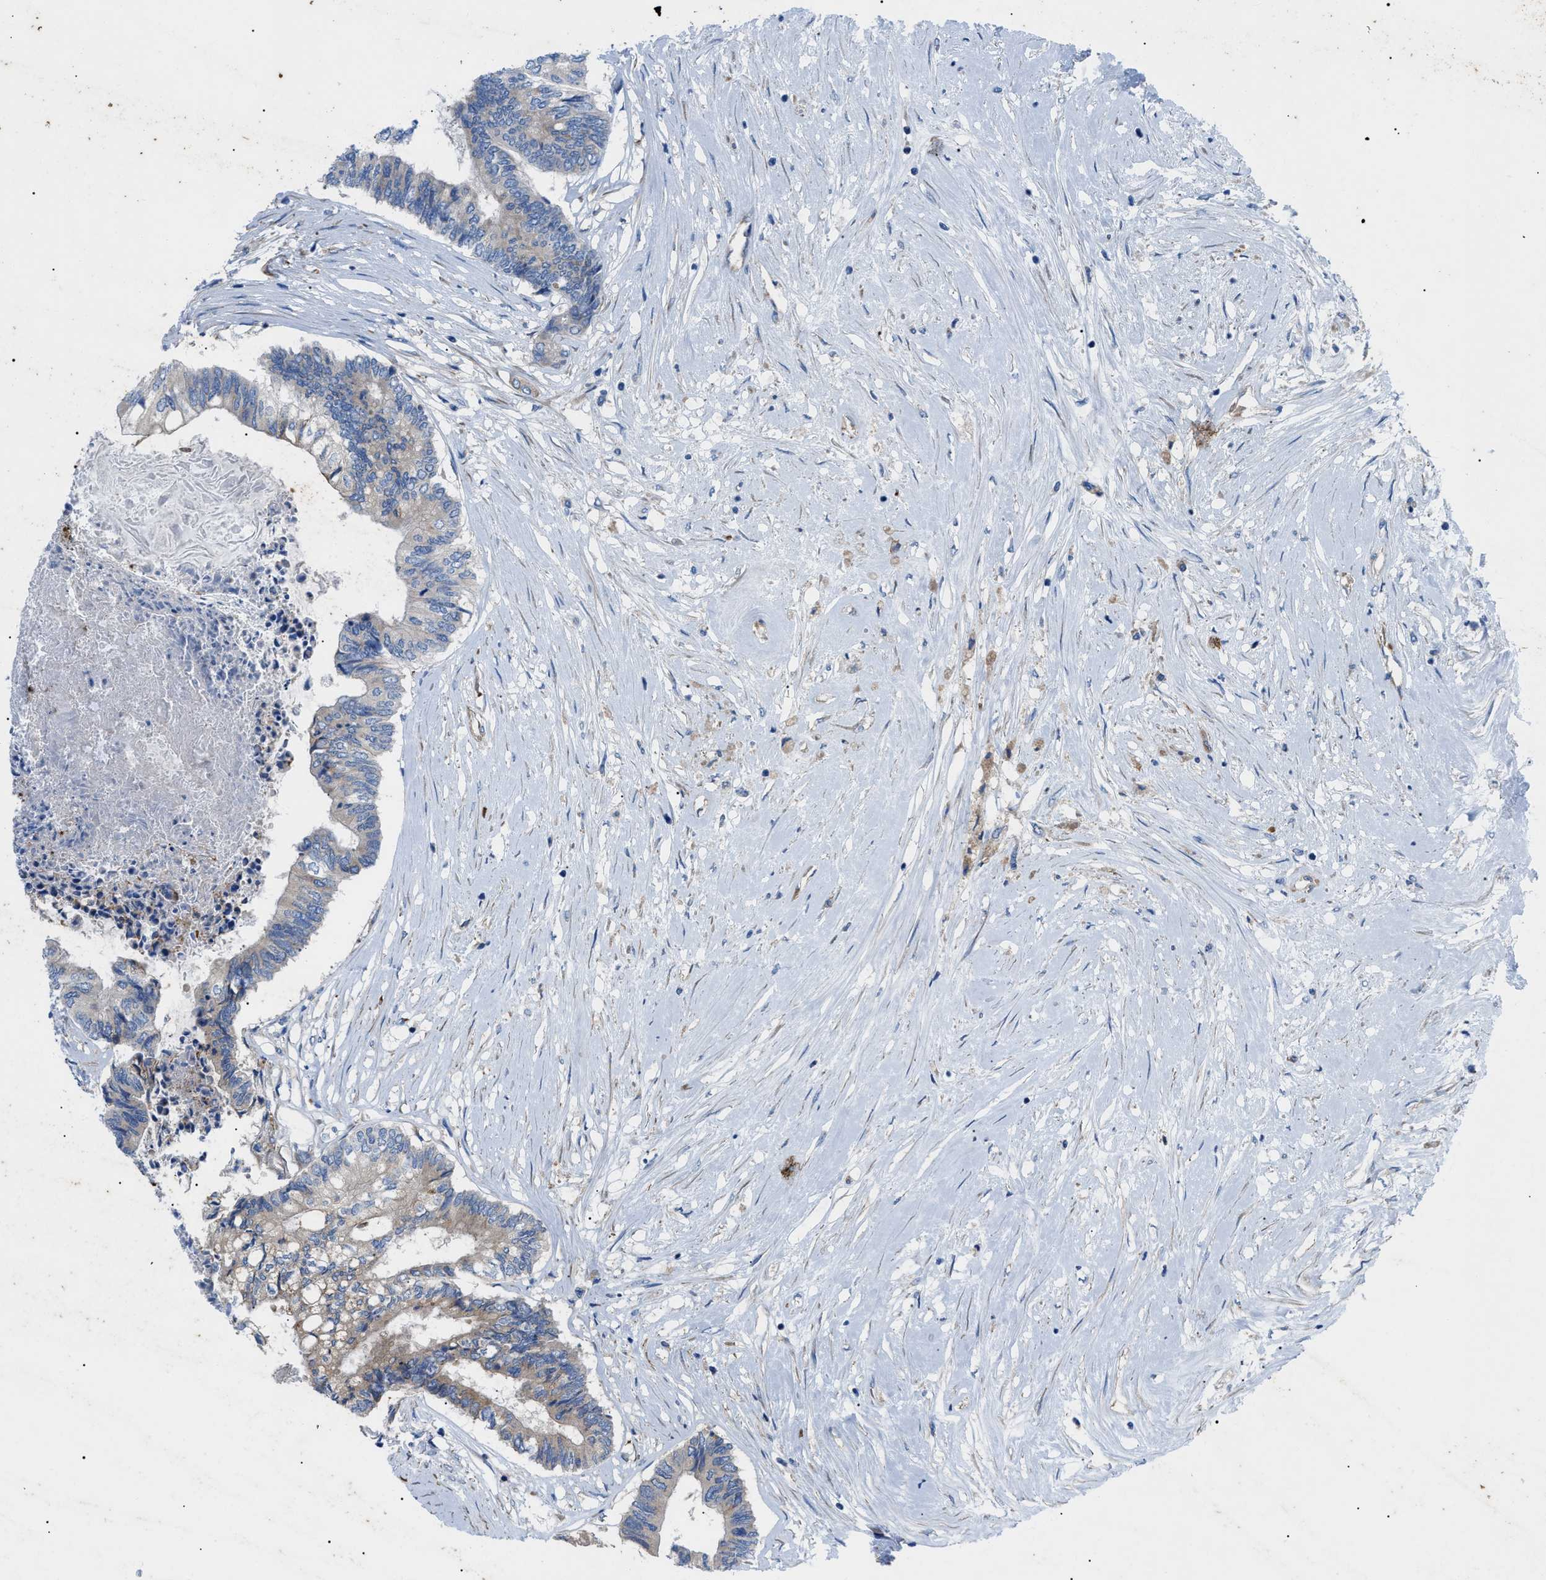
{"staining": {"intensity": "weak", "quantity": "<25%", "location": "cytoplasmic/membranous"}, "tissue": "colorectal cancer", "cell_type": "Tumor cells", "image_type": "cancer", "snomed": [{"axis": "morphology", "description": "Adenocarcinoma, NOS"}, {"axis": "topography", "description": "Rectum"}], "caption": "DAB immunohistochemical staining of human colorectal adenocarcinoma reveals no significant staining in tumor cells.", "gene": "HSPB8", "patient": {"sex": "male", "age": 63}}